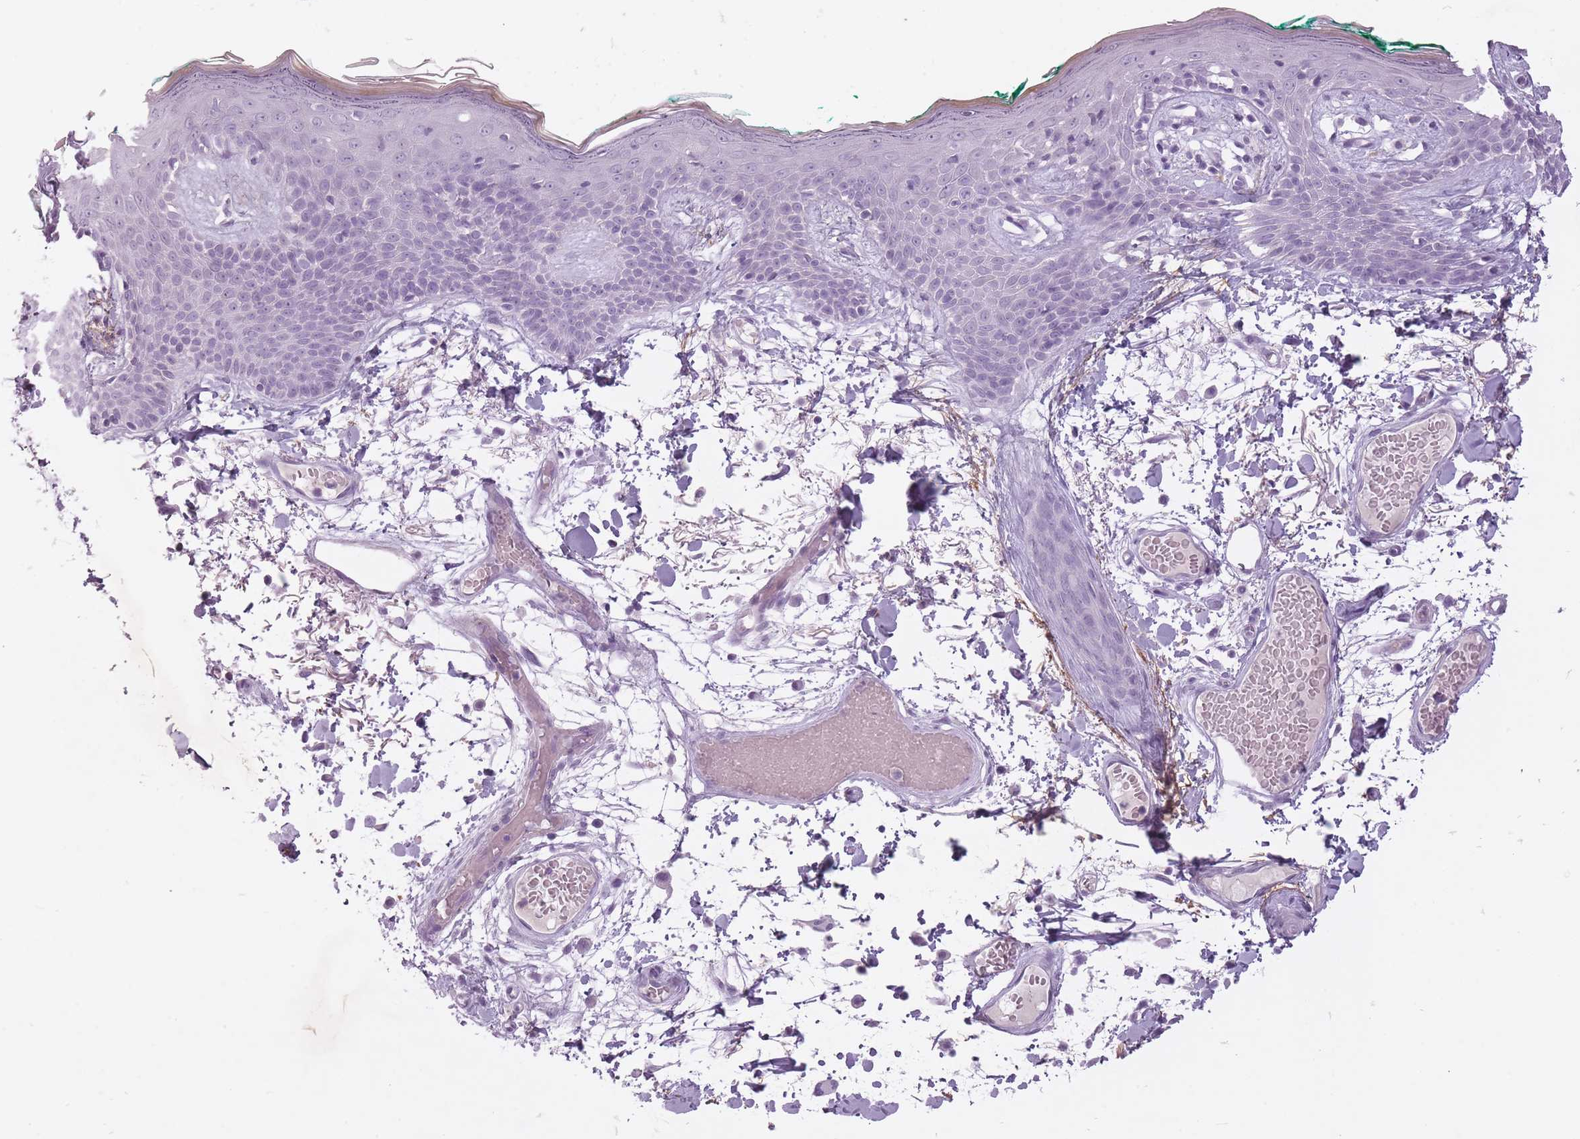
{"staining": {"intensity": "negative", "quantity": "none", "location": "none"}, "tissue": "skin", "cell_type": "Fibroblasts", "image_type": "normal", "snomed": [{"axis": "morphology", "description": "Normal tissue, NOS"}, {"axis": "topography", "description": "Skin"}], "caption": "Immunohistochemistry of normal skin shows no staining in fibroblasts. (DAB (3,3'-diaminobenzidine) immunohistochemistry with hematoxylin counter stain).", "gene": "RFX4", "patient": {"sex": "male", "age": 79}}